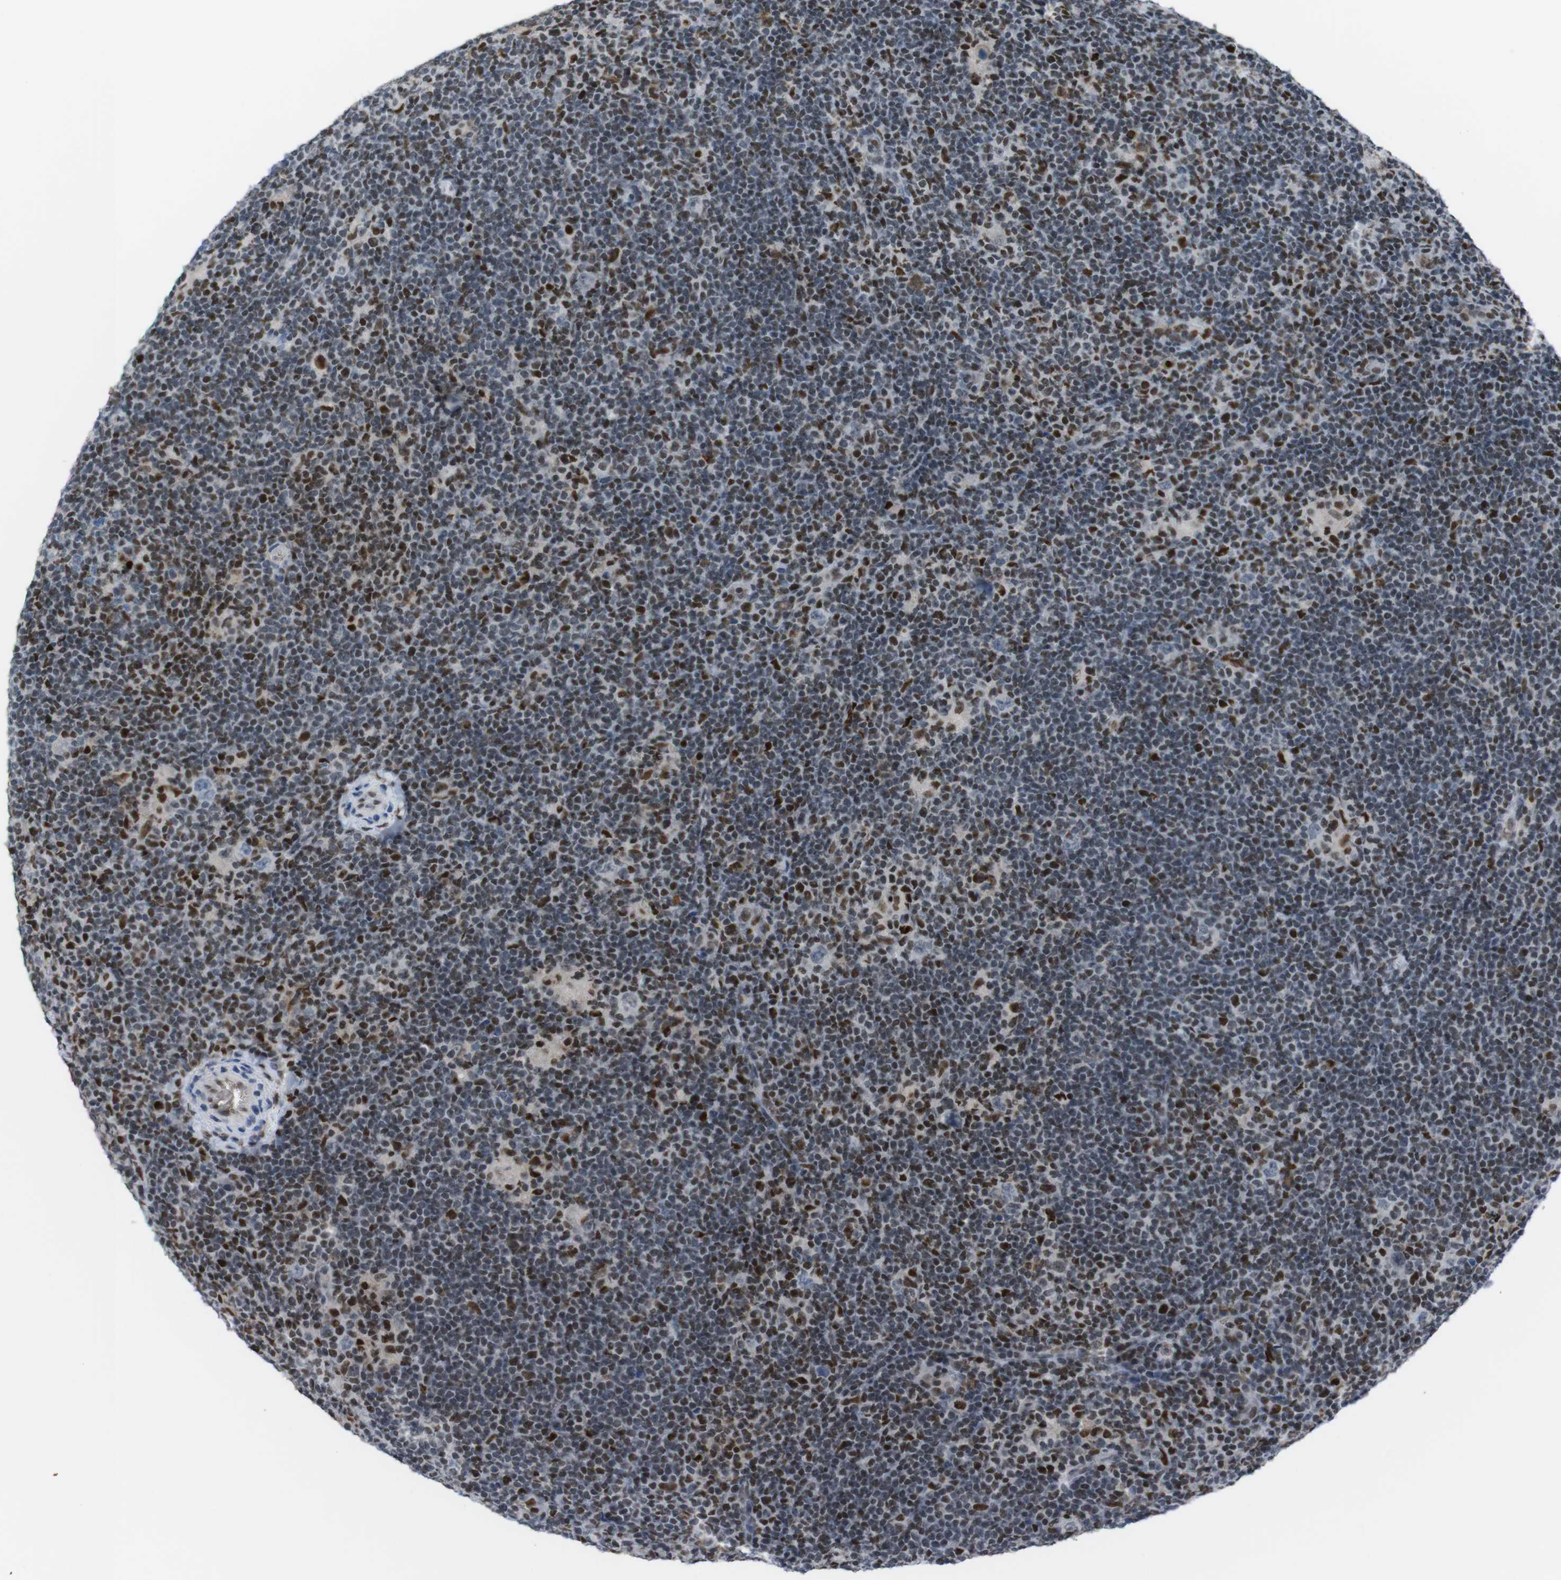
{"staining": {"intensity": "negative", "quantity": "none", "location": "none"}, "tissue": "lymphoma", "cell_type": "Tumor cells", "image_type": "cancer", "snomed": [{"axis": "morphology", "description": "Hodgkin's disease, NOS"}, {"axis": "topography", "description": "Lymph node"}], "caption": "Photomicrograph shows no protein staining in tumor cells of lymphoma tissue.", "gene": "SUB1", "patient": {"sex": "female", "age": 57}}